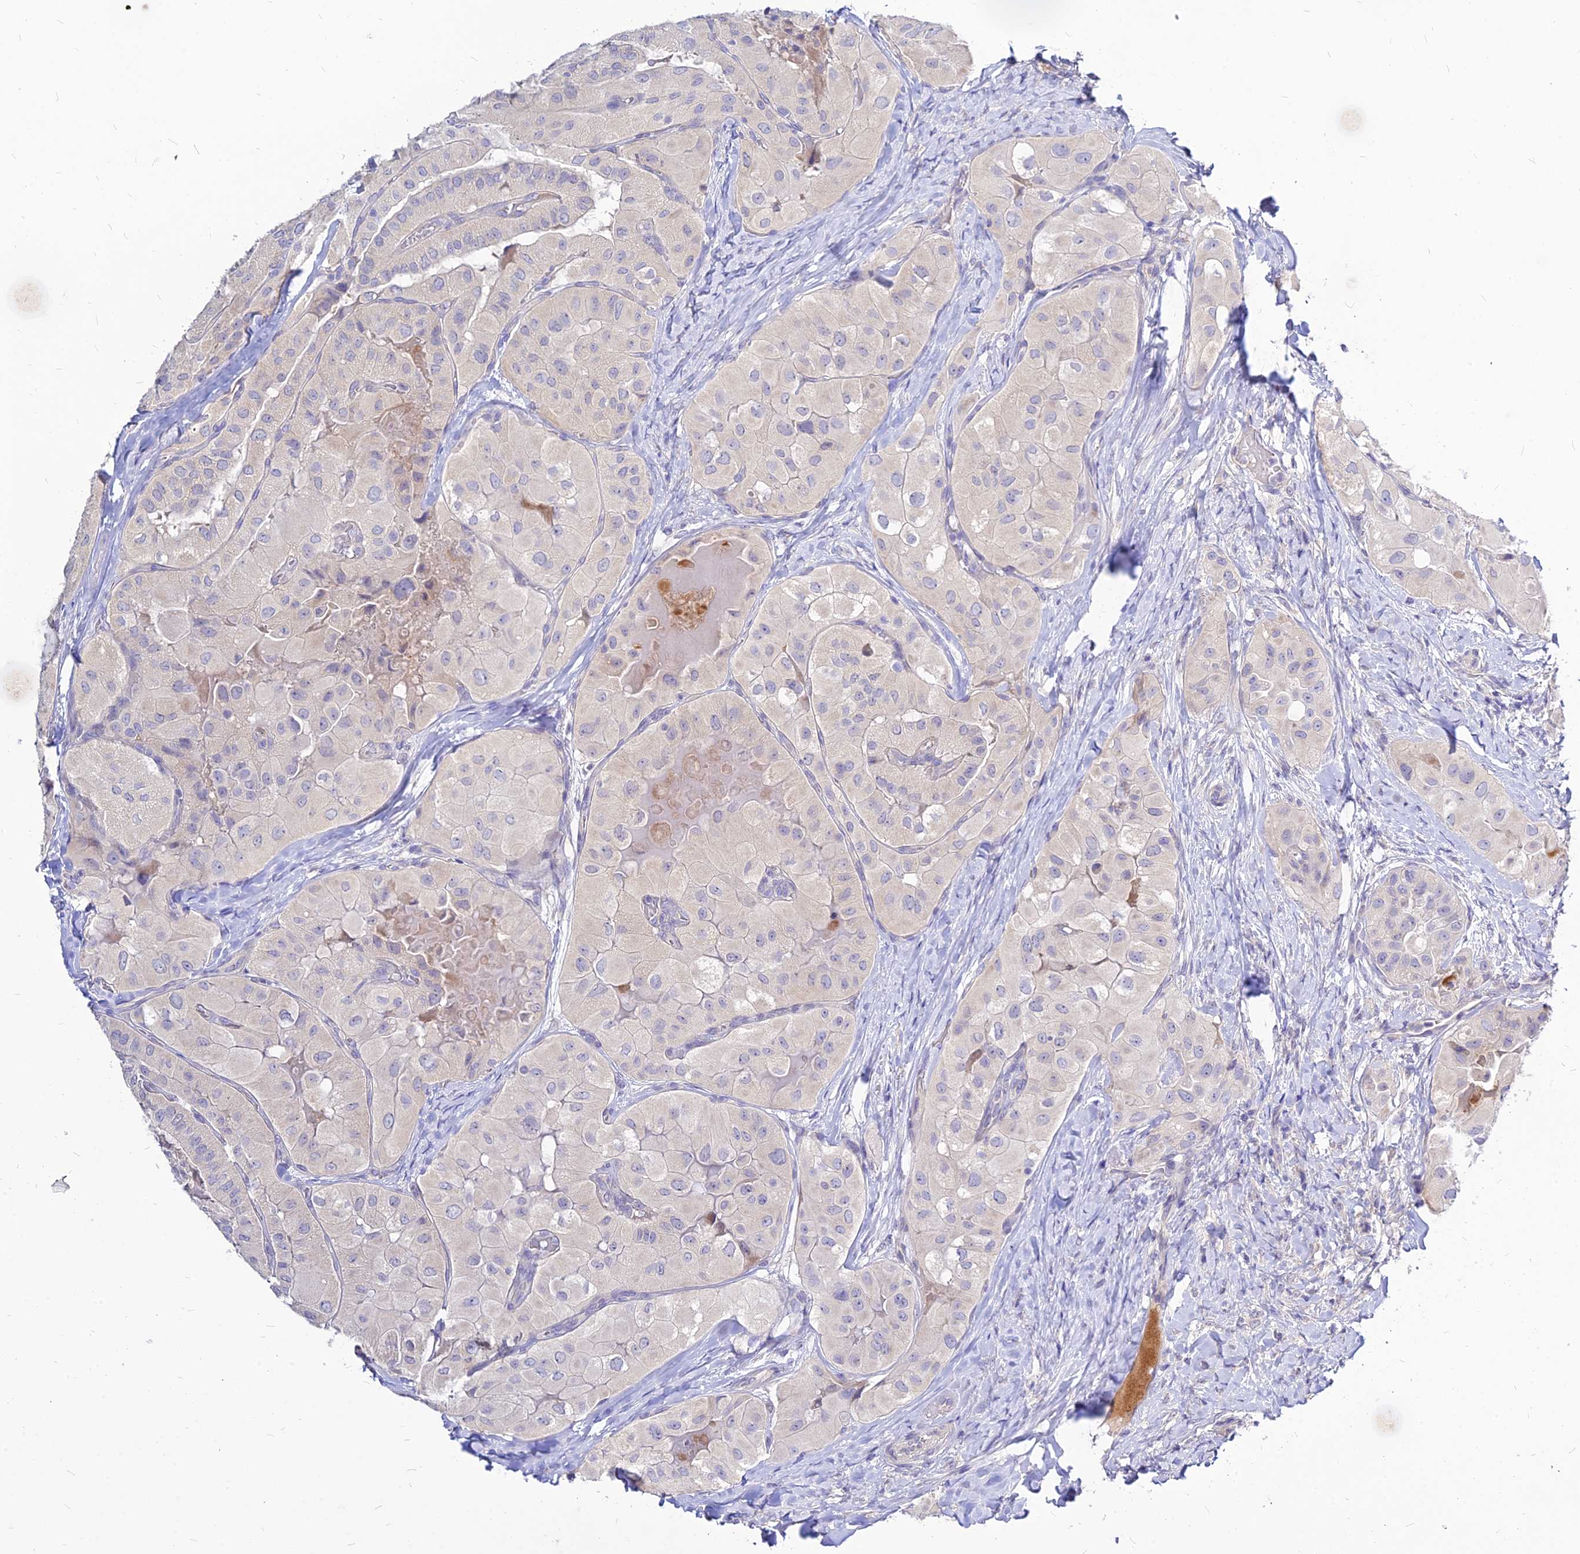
{"staining": {"intensity": "negative", "quantity": "none", "location": "none"}, "tissue": "thyroid cancer", "cell_type": "Tumor cells", "image_type": "cancer", "snomed": [{"axis": "morphology", "description": "Normal tissue, NOS"}, {"axis": "morphology", "description": "Papillary adenocarcinoma, NOS"}, {"axis": "topography", "description": "Thyroid gland"}], "caption": "A micrograph of thyroid papillary adenocarcinoma stained for a protein shows no brown staining in tumor cells. (DAB immunohistochemistry visualized using brightfield microscopy, high magnification).", "gene": "CZIB", "patient": {"sex": "female", "age": 59}}